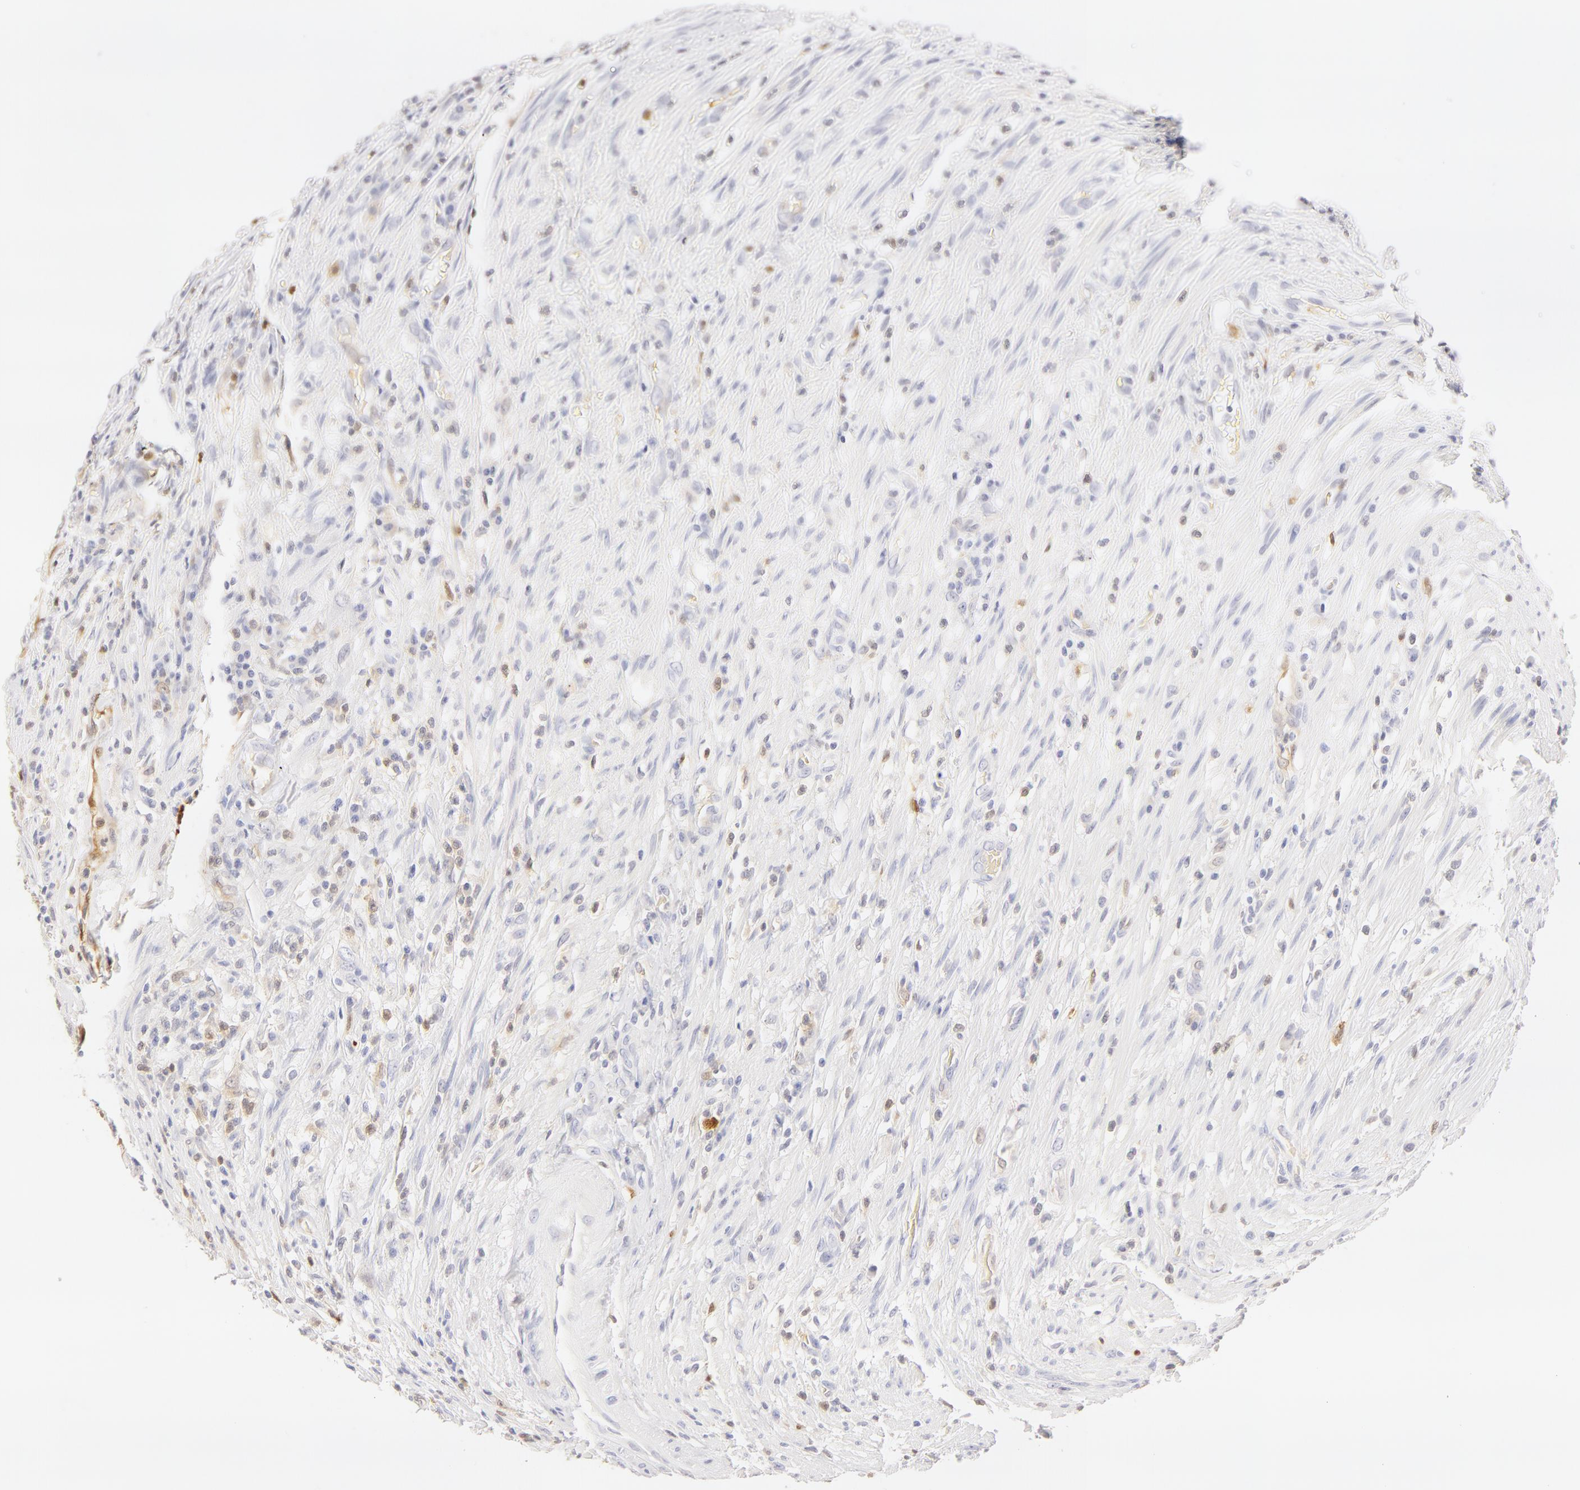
{"staining": {"intensity": "weak", "quantity": "<25%", "location": "nuclear"}, "tissue": "colorectal cancer", "cell_type": "Tumor cells", "image_type": "cancer", "snomed": [{"axis": "morphology", "description": "Adenocarcinoma, NOS"}, {"axis": "topography", "description": "Colon"}], "caption": "Immunohistochemistry micrograph of neoplastic tissue: human adenocarcinoma (colorectal) stained with DAB demonstrates no significant protein positivity in tumor cells.", "gene": "CA2", "patient": {"sex": "male", "age": 54}}